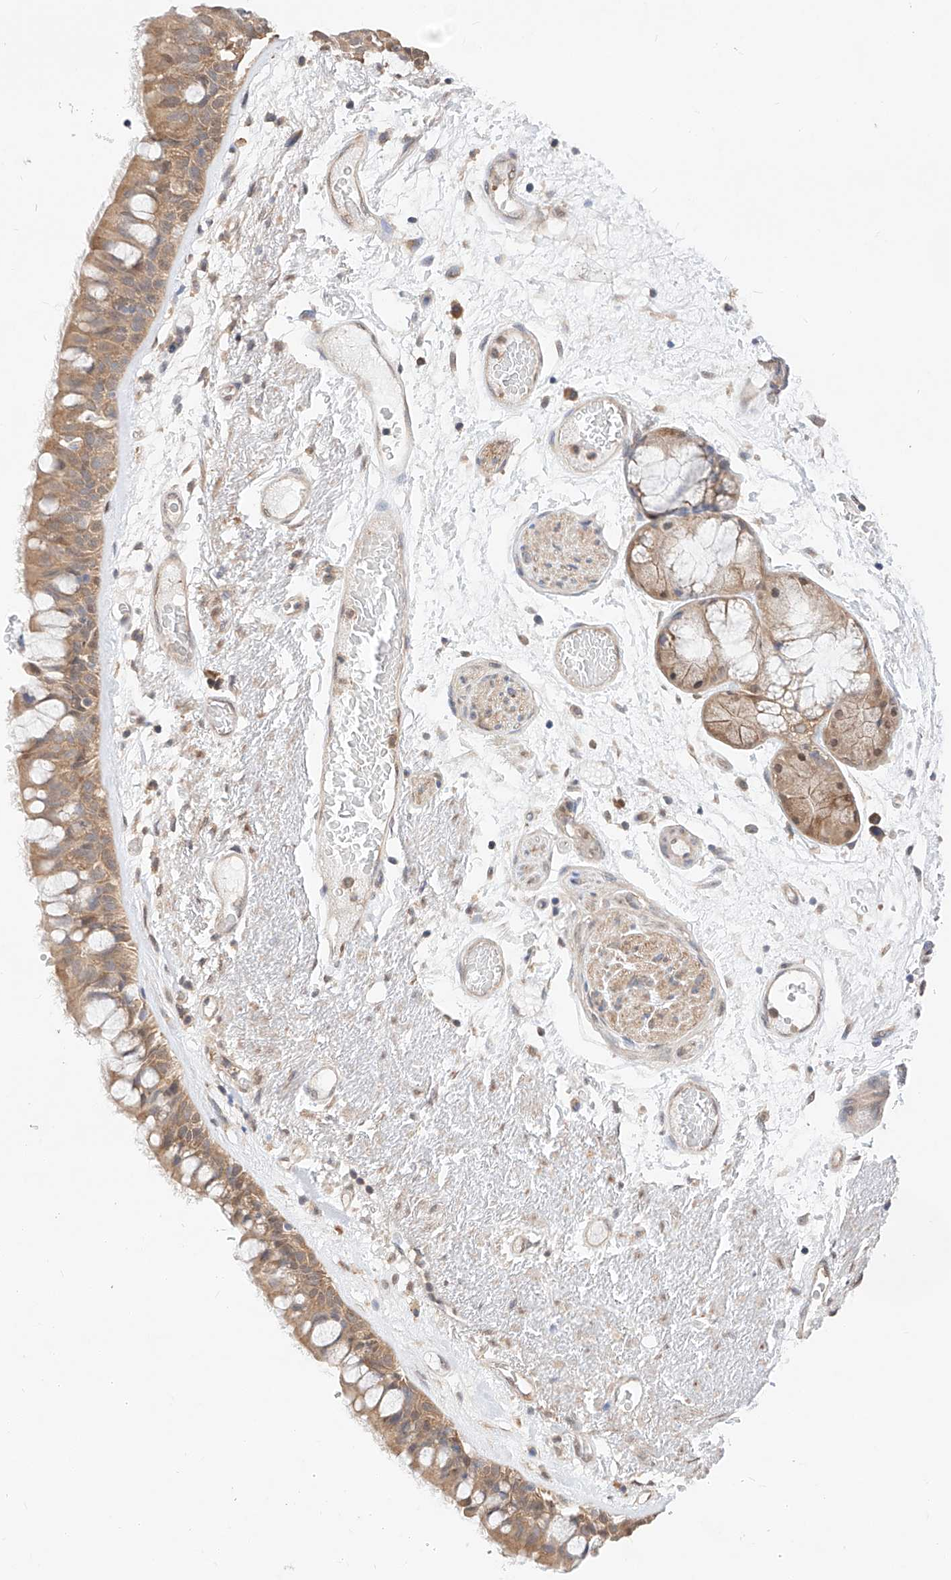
{"staining": {"intensity": "moderate", "quantity": ">75%", "location": "cytoplasmic/membranous"}, "tissue": "bronchus", "cell_type": "Respiratory epithelial cells", "image_type": "normal", "snomed": [{"axis": "morphology", "description": "Normal tissue, NOS"}, {"axis": "morphology", "description": "Squamous cell carcinoma, NOS"}, {"axis": "topography", "description": "Lymph node"}, {"axis": "topography", "description": "Bronchus"}, {"axis": "topography", "description": "Lung"}], "caption": "Brown immunohistochemical staining in benign human bronchus exhibits moderate cytoplasmic/membranous expression in about >75% of respiratory epithelial cells.", "gene": "ZSCAN4", "patient": {"sex": "male", "age": 66}}